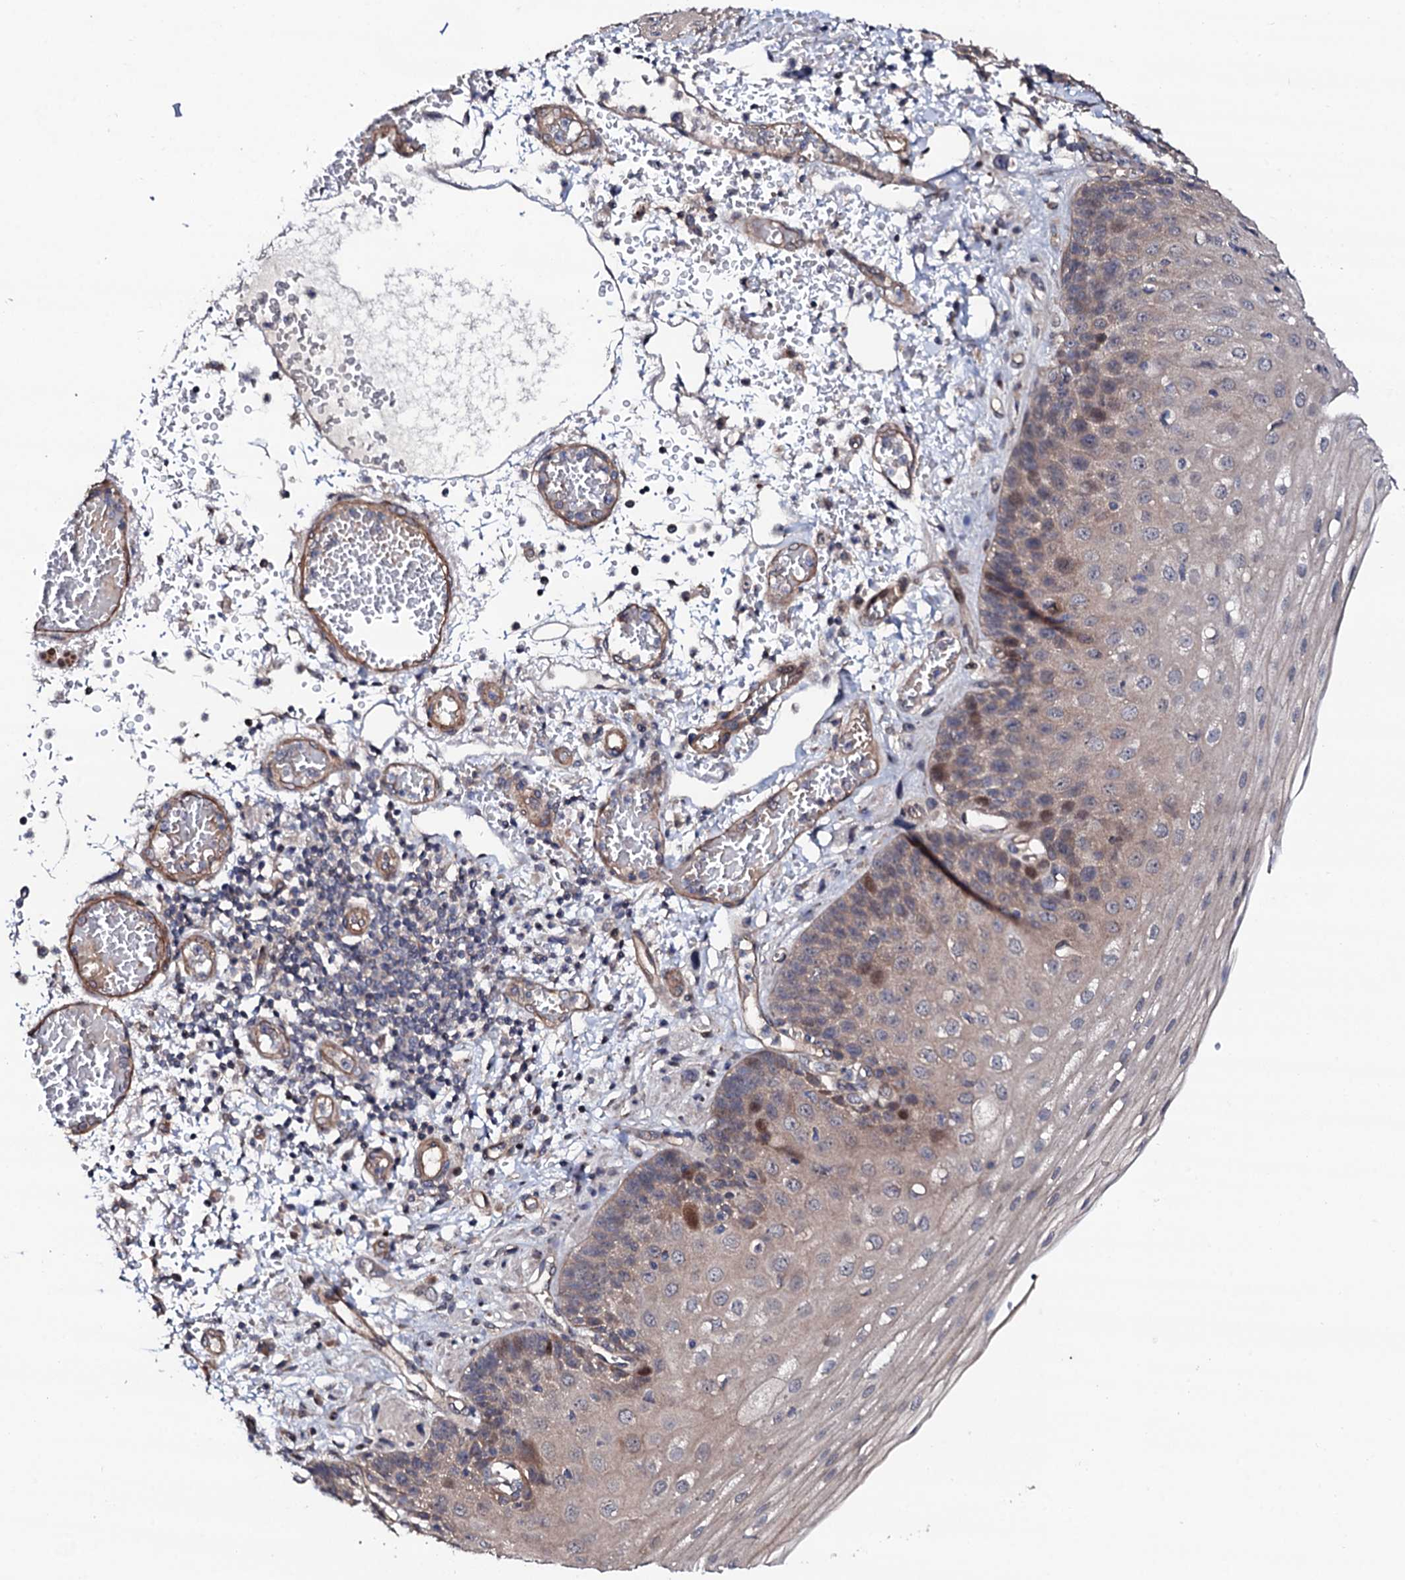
{"staining": {"intensity": "moderate", "quantity": "<25%", "location": "cytoplasmic/membranous,nuclear"}, "tissue": "esophagus", "cell_type": "Squamous epithelial cells", "image_type": "normal", "snomed": [{"axis": "morphology", "description": "Normal tissue, NOS"}, {"axis": "topography", "description": "Esophagus"}], "caption": "Unremarkable esophagus reveals moderate cytoplasmic/membranous,nuclear positivity in about <25% of squamous epithelial cells.", "gene": "CIAO2A", "patient": {"sex": "male", "age": 81}}